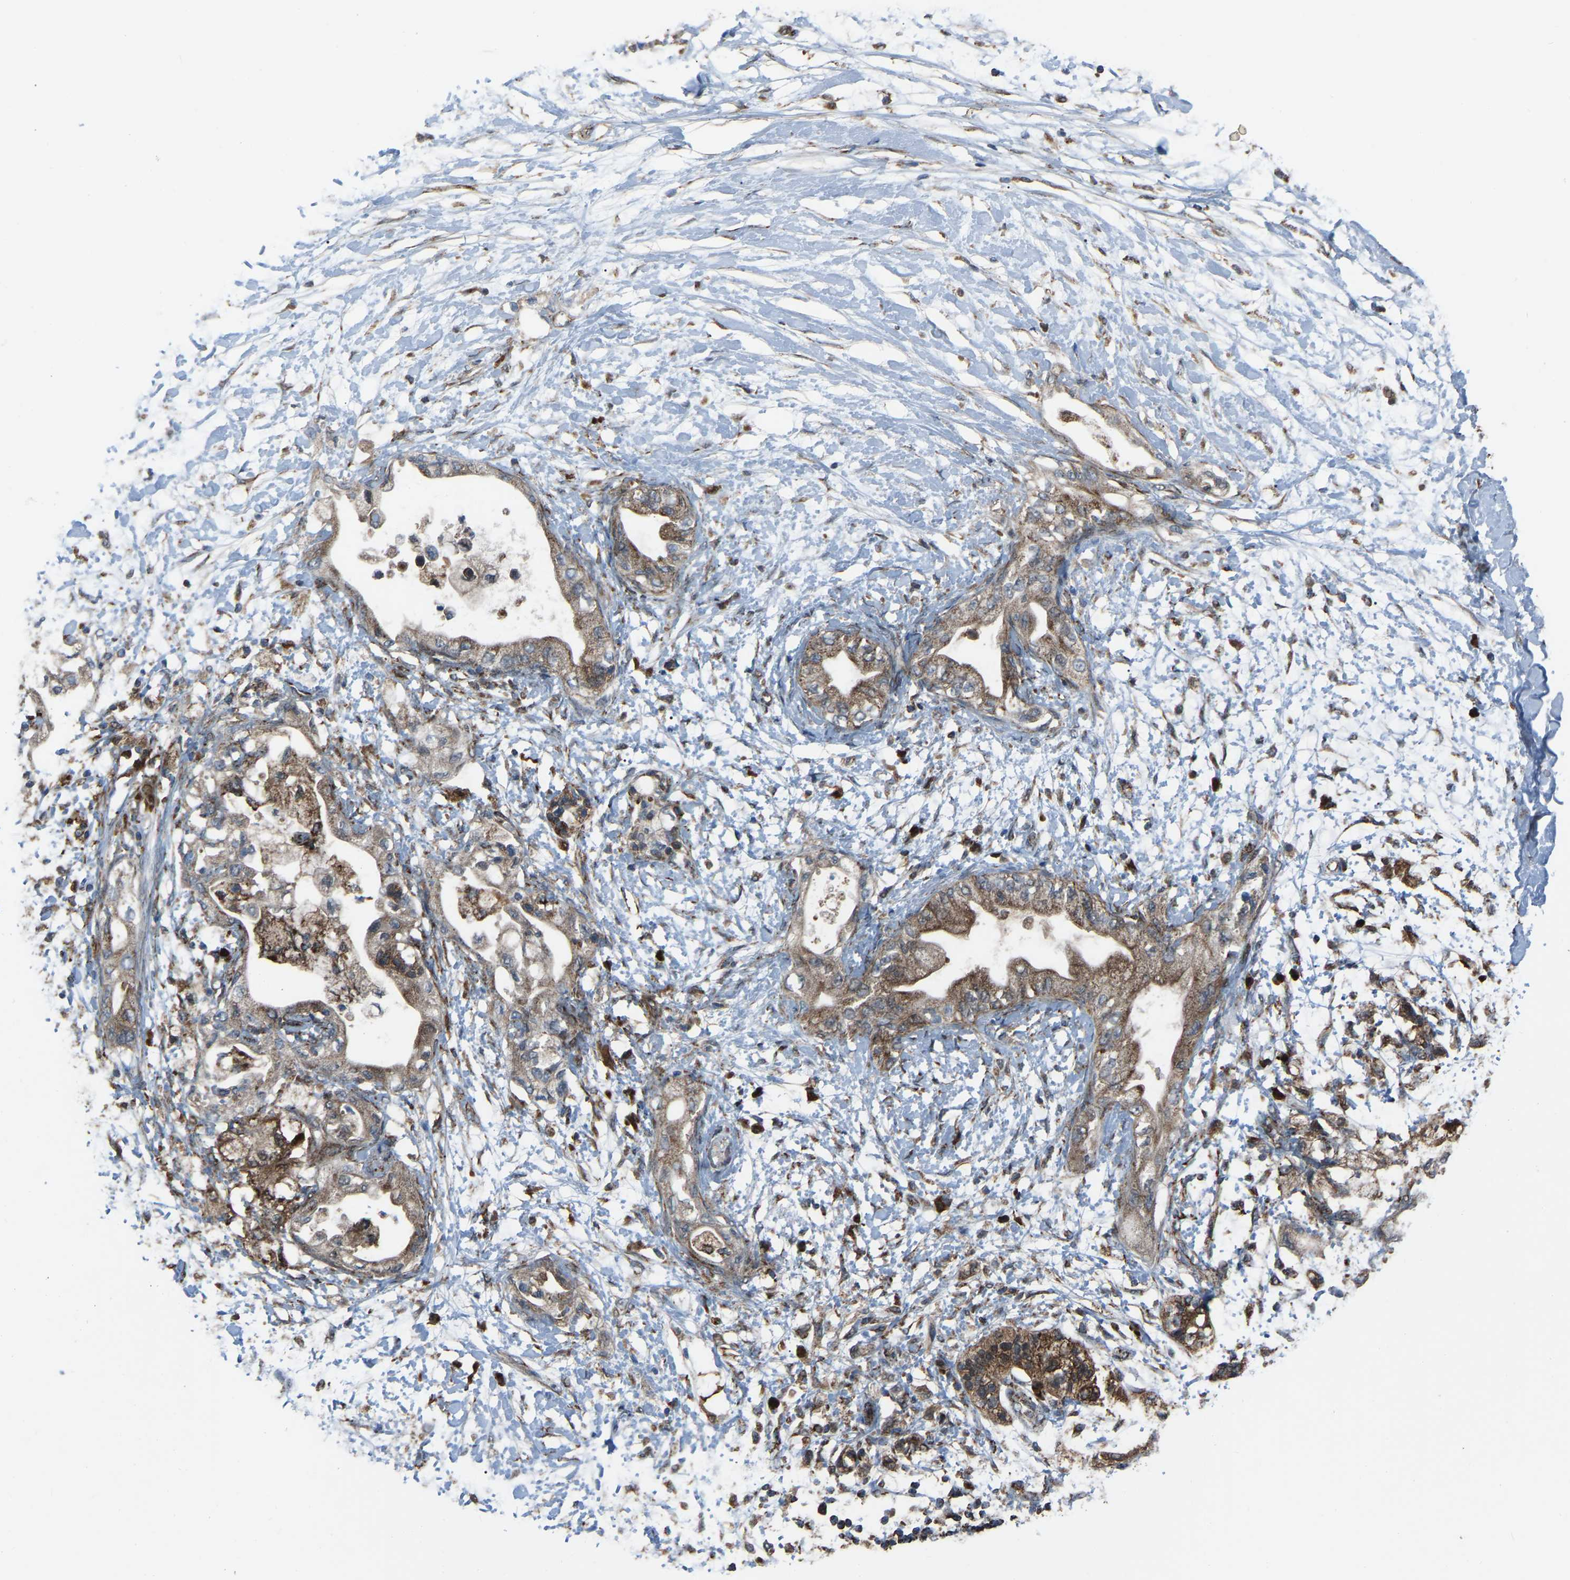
{"staining": {"intensity": "moderate", "quantity": ">75%", "location": "cytoplasmic/membranous"}, "tissue": "adipose tissue", "cell_type": "Adipocytes", "image_type": "normal", "snomed": [{"axis": "morphology", "description": "Normal tissue, NOS"}, {"axis": "morphology", "description": "Adenocarcinoma, NOS"}, {"axis": "topography", "description": "Duodenum"}, {"axis": "topography", "description": "Peripheral nerve tissue"}], "caption": "Immunohistochemical staining of normal adipose tissue shows >75% levels of moderate cytoplasmic/membranous protein positivity in about >75% of adipocytes. Immunohistochemistry stains the protein in brown and the nuclei are stained blue.", "gene": "AKR1A1", "patient": {"sex": "female", "age": 60}}